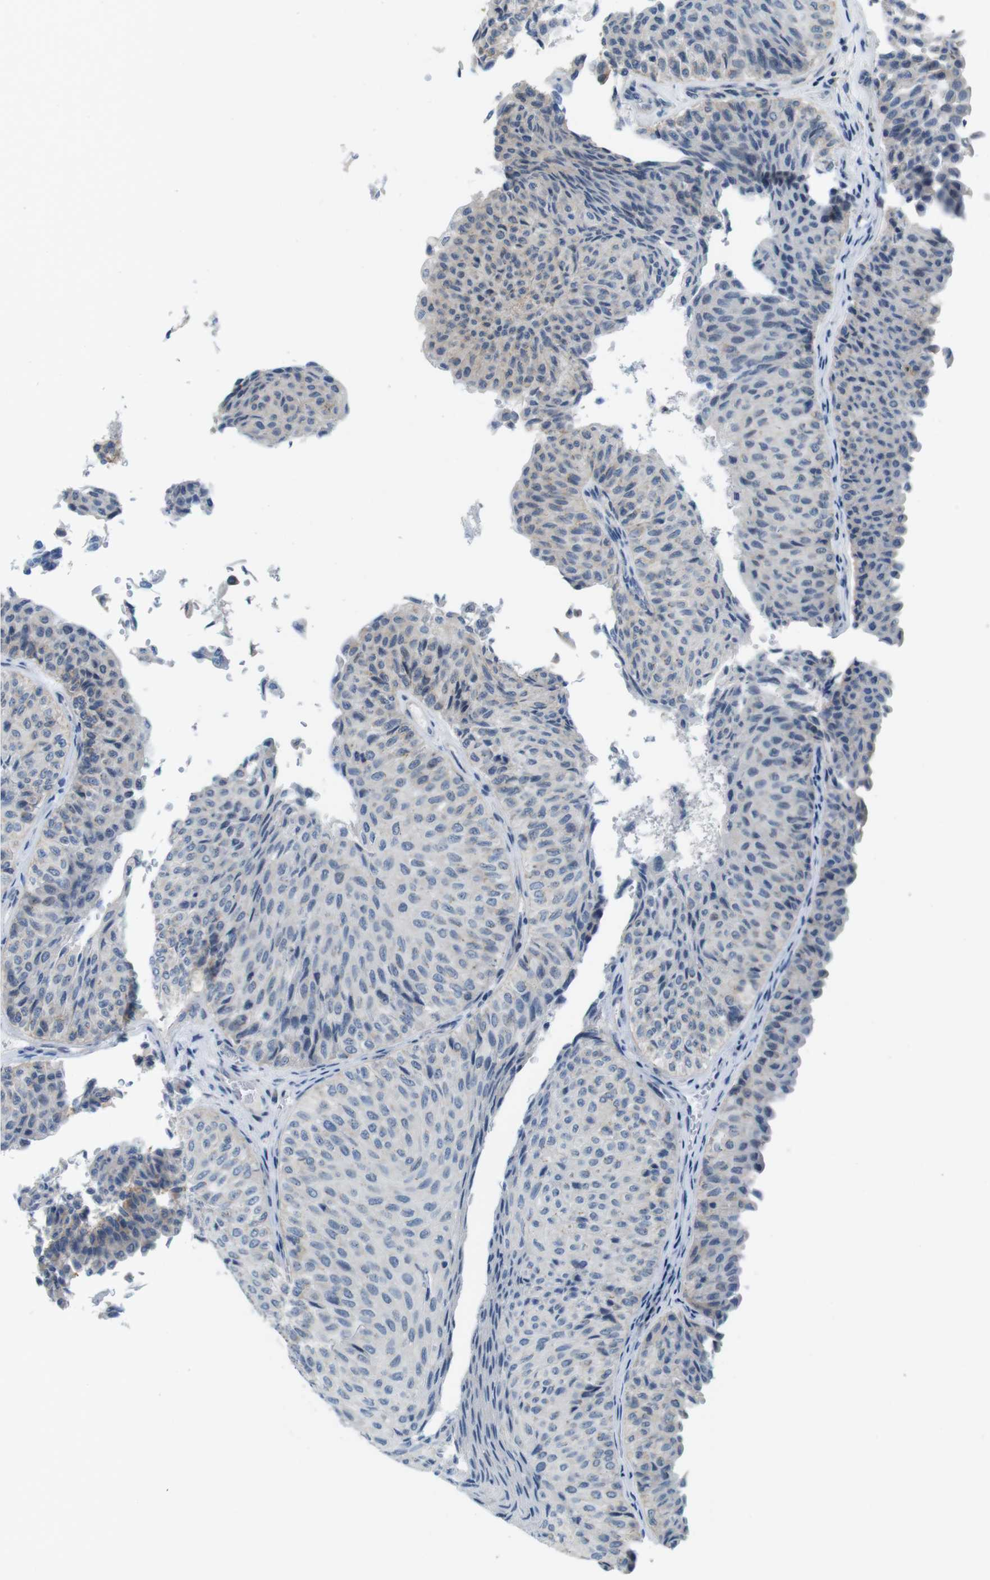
{"staining": {"intensity": "negative", "quantity": "none", "location": "none"}, "tissue": "urothelial cancer", "cell_type": "Tumor cells", "image_type": "cancer", "snomed": [{"axis": "morphology", "description": "Urothelial carcinoma, Low grade"}, {"axis": "topography", "description": "Urinary bladder"}], "caption": "An image of human urothelial cancer is negative for staining in tumor cells. (Immunohistochemistry (ihc), brightfield microscopy, high magnification).", "gene": "SKI", "patient": {"sex": "male", "age": 78}}